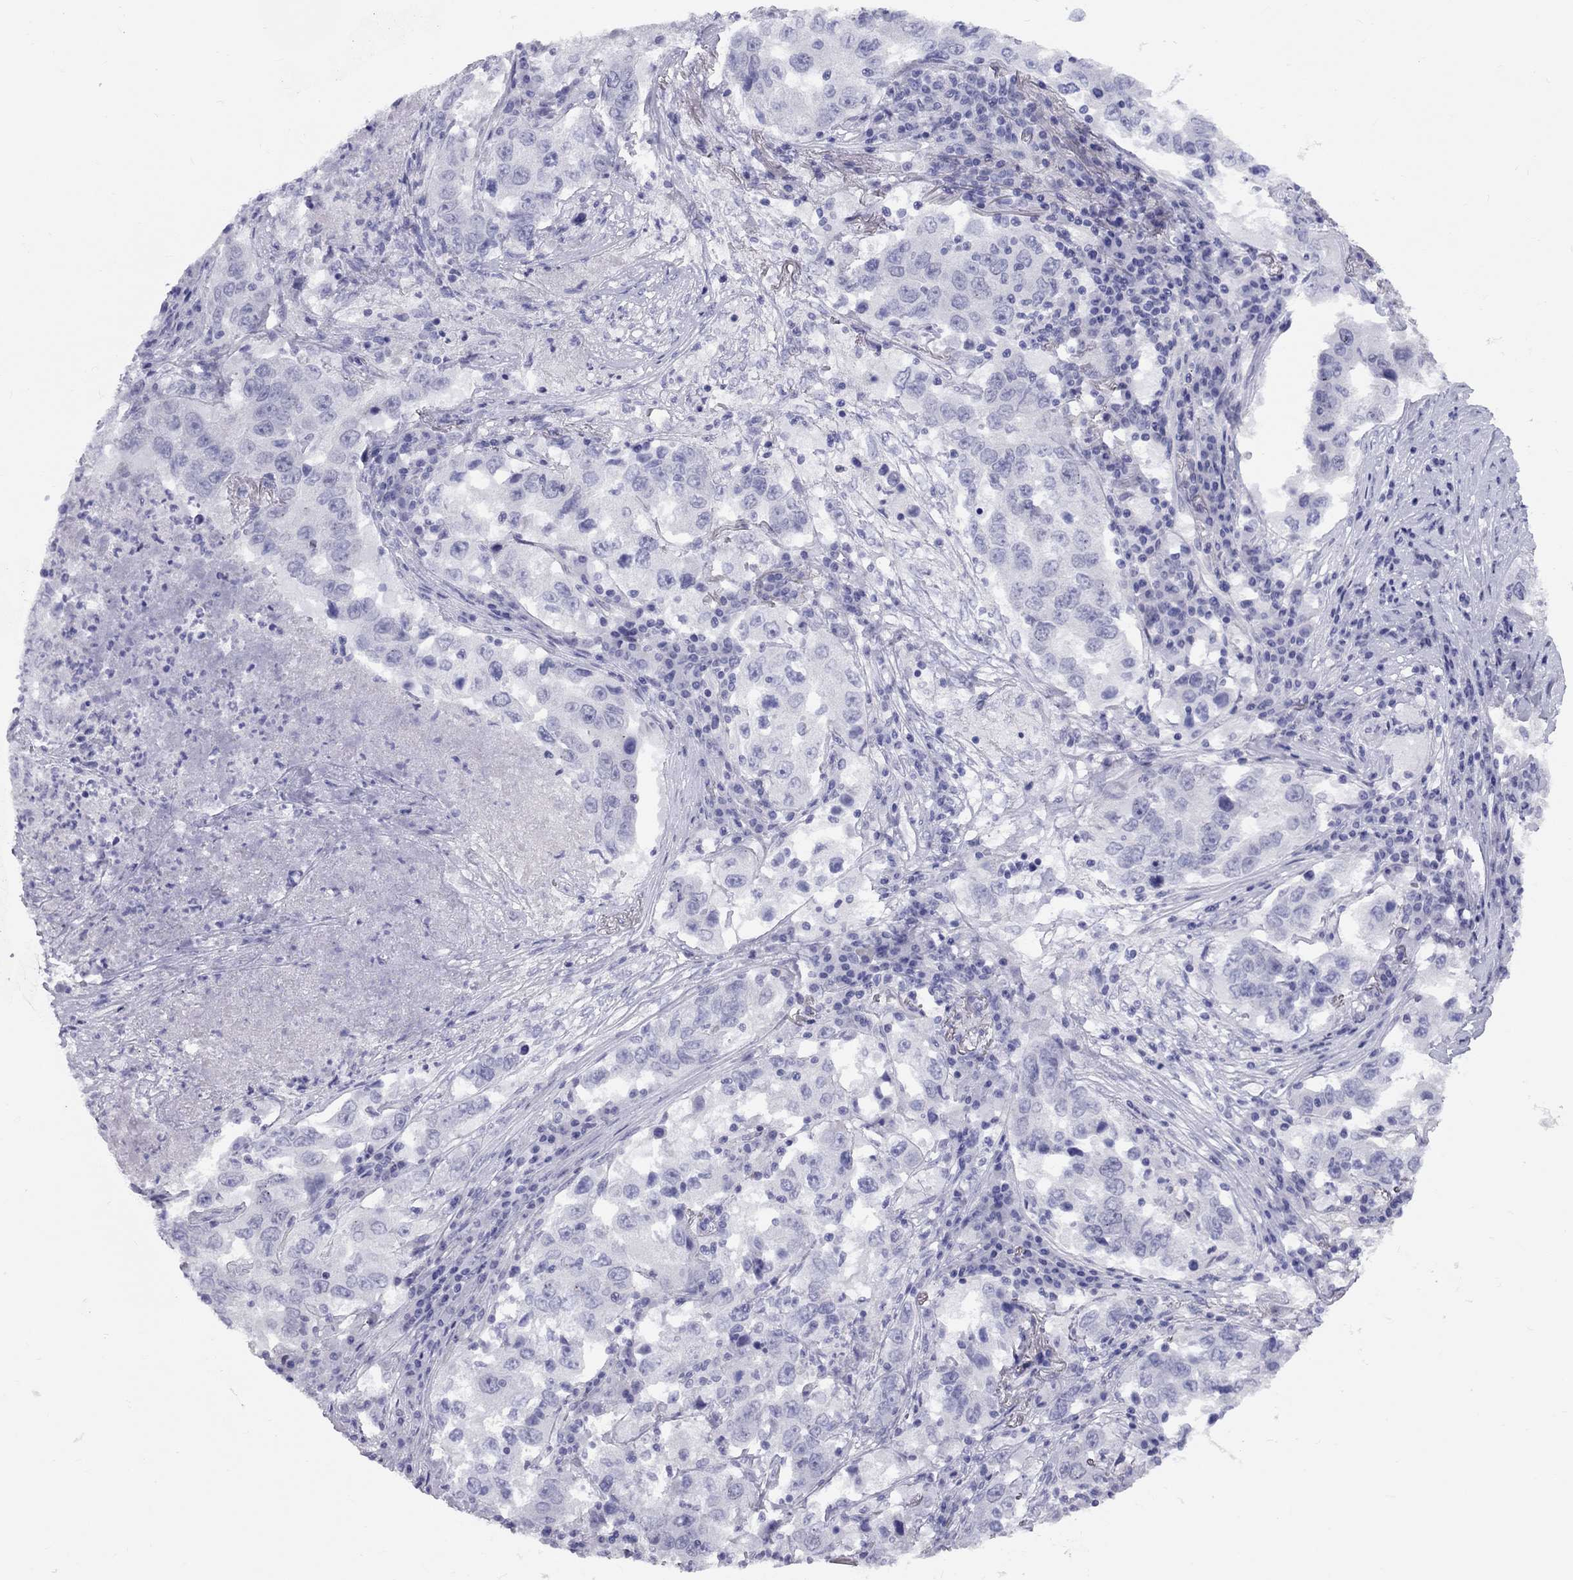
{"staining": {"intensity": "negative", "quantity": "none", "location": "none"}, "tissue": "lung cancer", "cell_type": "Tumor cells", "image_type": "cancer", "snomed": [{"axis": "morphology", "description": "Adenocarcinoma, NOS"}, {"axis": "topography", "description": "Lung"}], "caption": "Tumor cells are negative for brown protein staining in lung cancer (adenocarcinoma).", "gene": "FSCN3", "patient": {"sex": "male", "age": 73}}